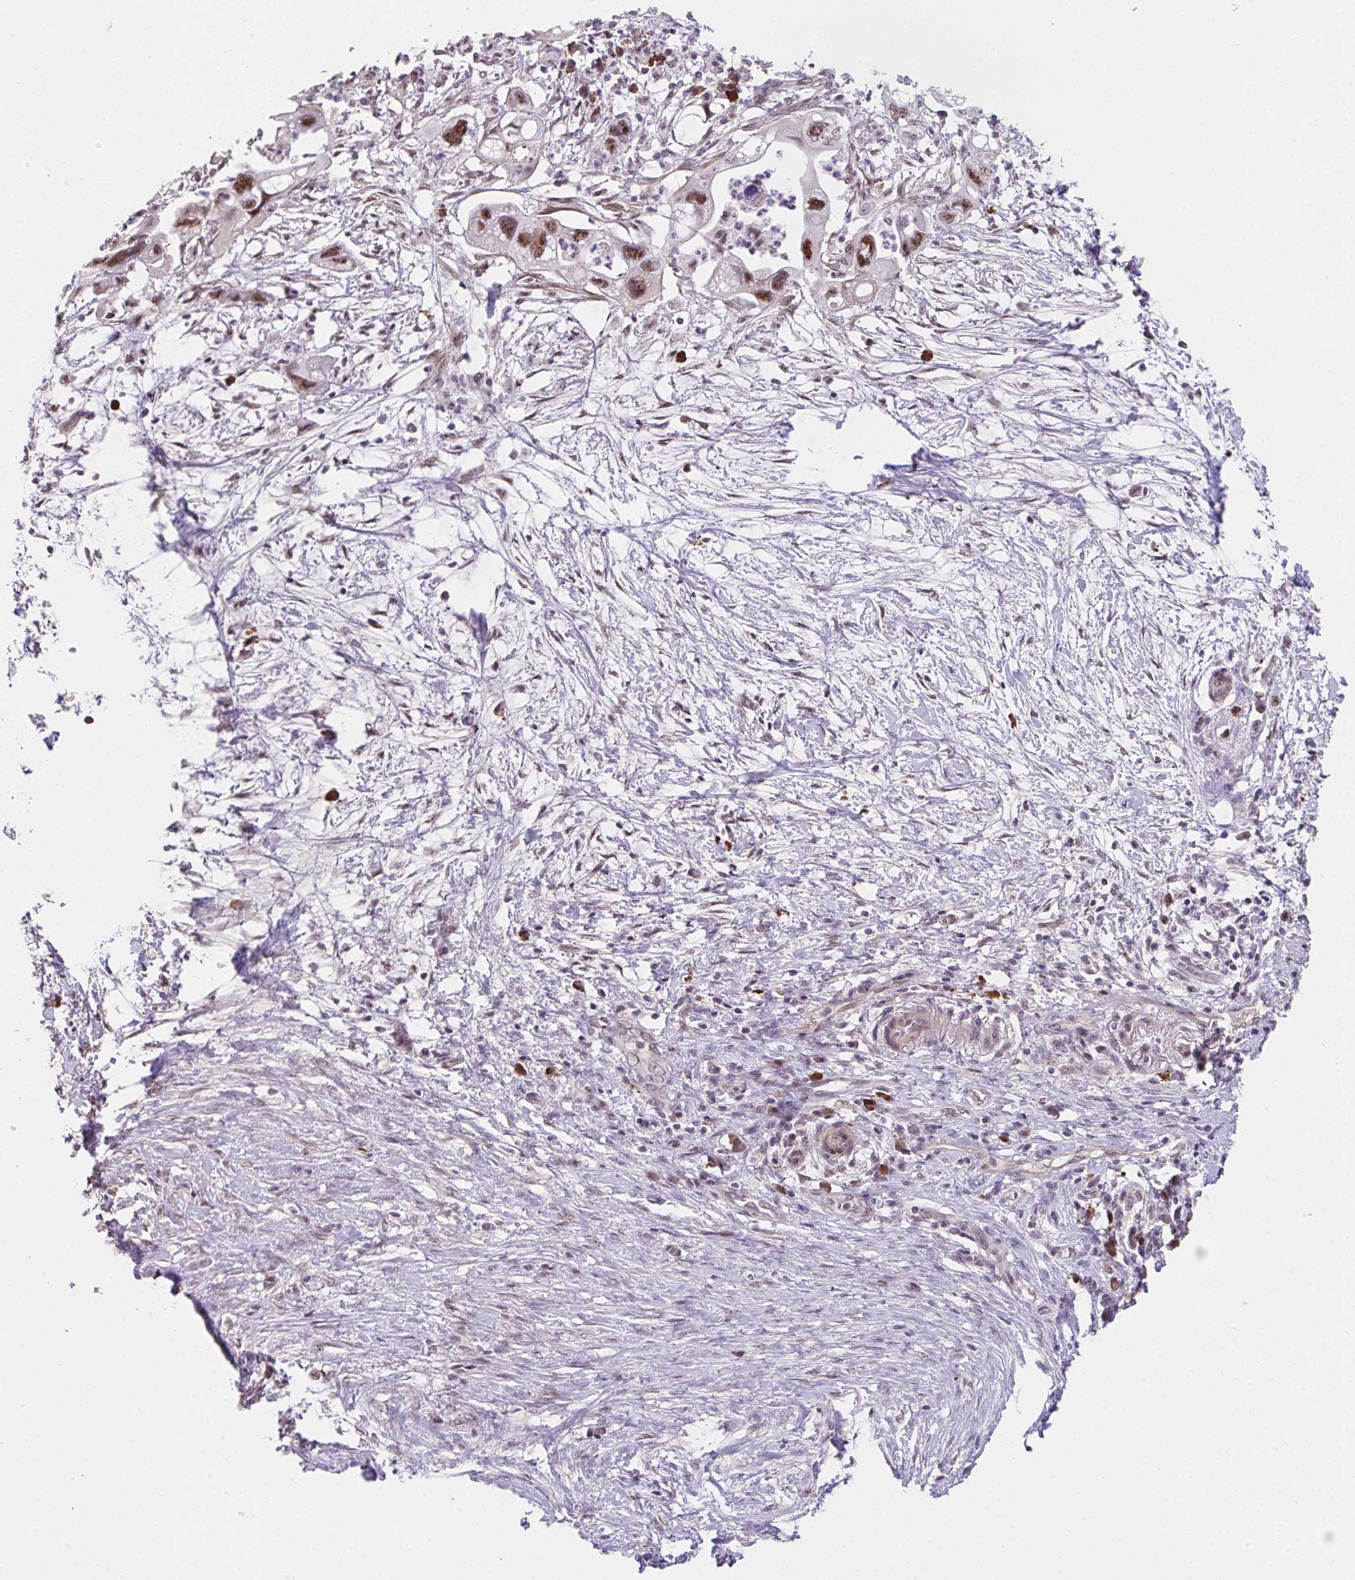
{"staining": {"intensity": "moderate", "quantity": ">75%", "location": "nuclear"}, "tissue": "pancreatic cancer", "cell_type": "Tumor cells", "image_type": "cancer", "snomed": [{"axis": "morphology", "description": "Adenocarcinoma, NOS"}, {"axis": "topography", "description": "Pancreas"}], "caption": "IHC (DAB) staining of pancreatic cancer shows moderate nuclear protein staining in about >75% of tumor cells. The staining was performed using DAB to visualize the protein expression in brown, while the nuclei were stained in blue with hematoxylin (Magnification: 20x).", "gene": "RBBP6", "patient": {"sex": "female", "age": 72}}